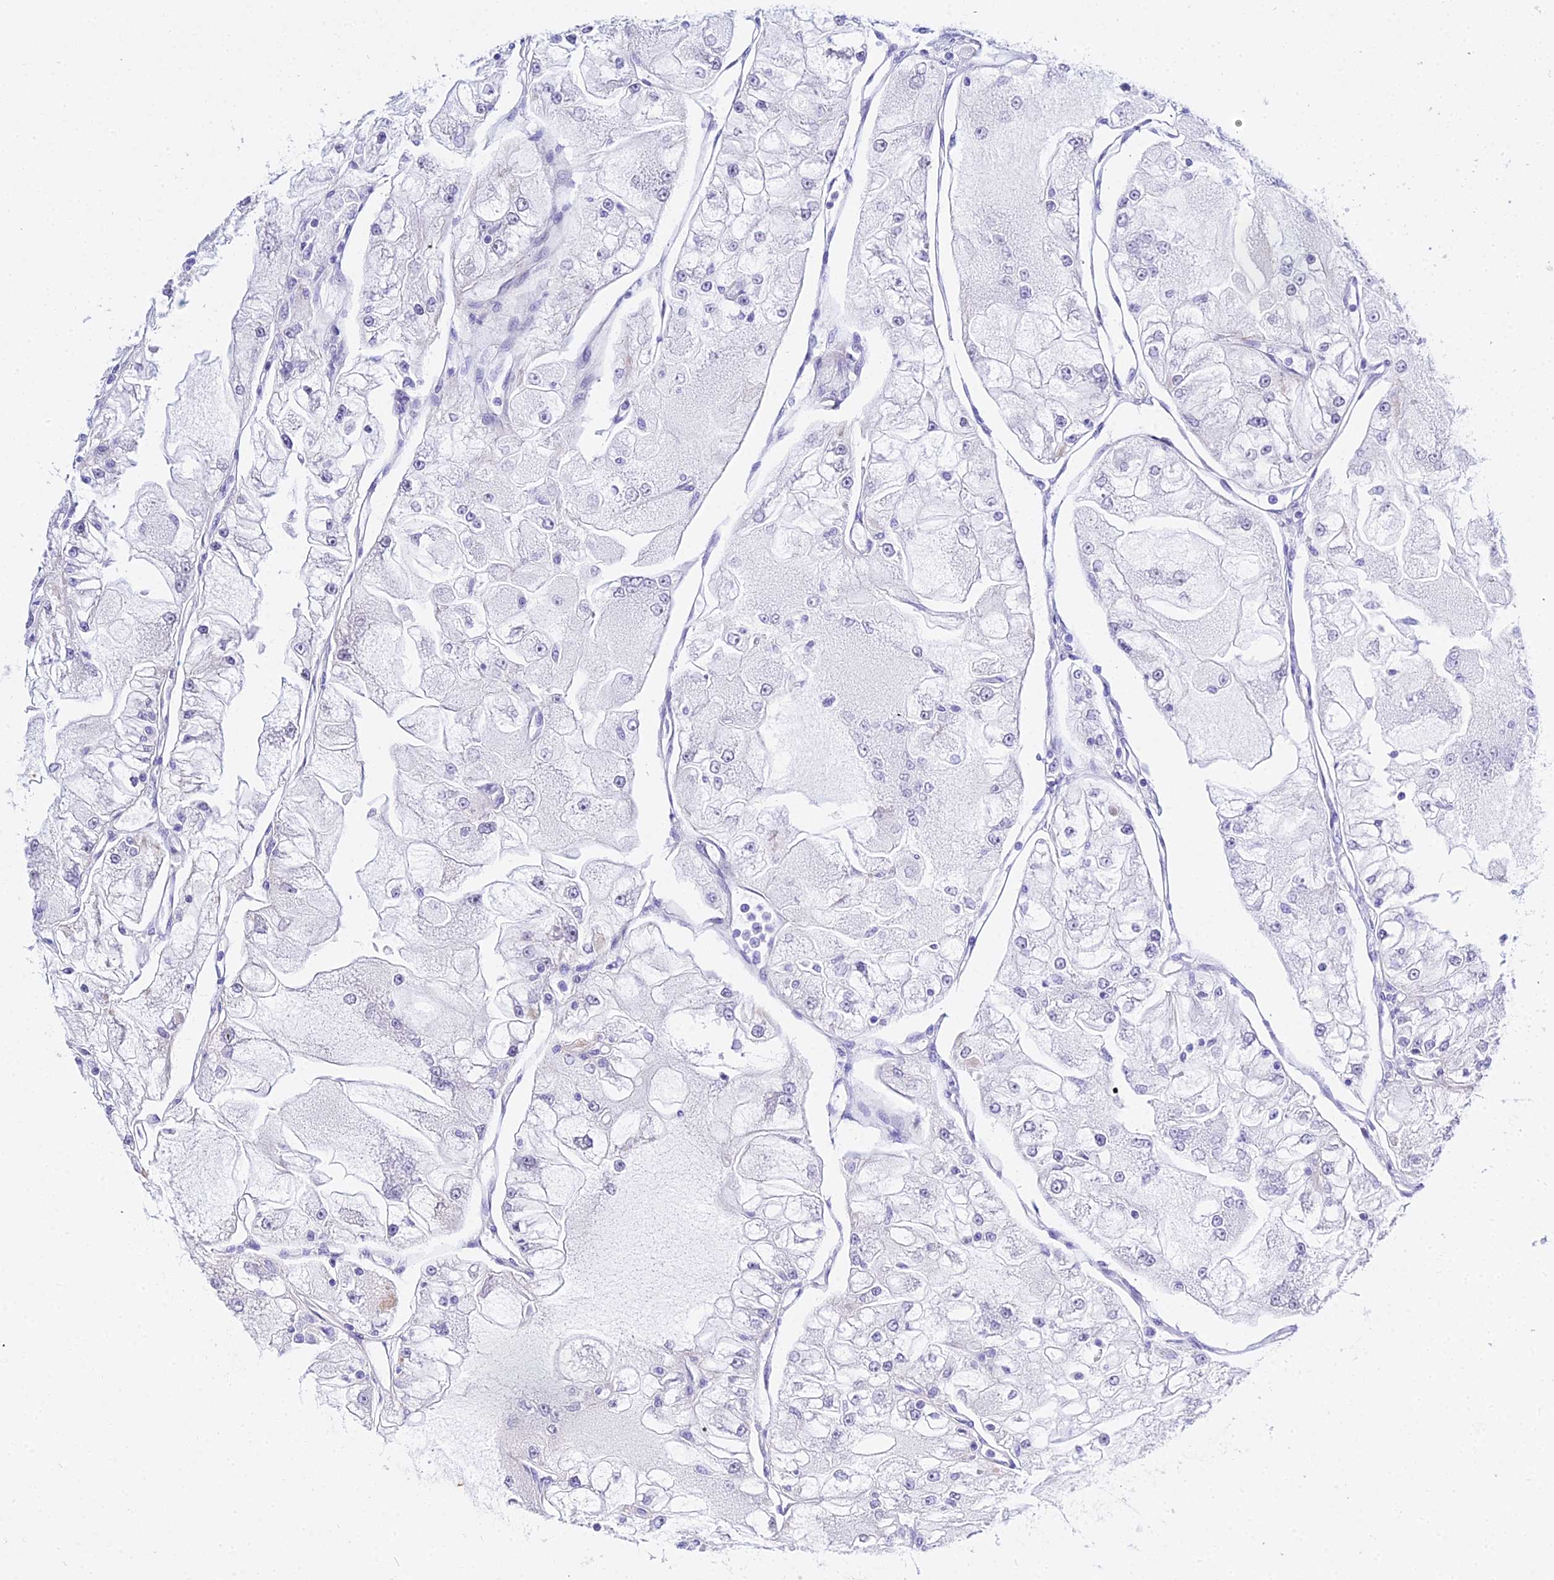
{"staining": {"intensity": "negative", "quantity": "none", "location": "none"}, "tissue": "renal cancer", "cell_type": "Tumor cells", "image_type": "cancer", "snomed": [{"axis": "morphology", "description": "Adenocarcinoma, NOS"}, {"axis": "topography", "description": "Kidney"}], "caption": "IHC histopathology image of human renal adenocarcinoma stained for a protein (brown), which demonstrates no positivity in tumor cells. (DAB (3,3'-diaminobenzidine) immunohistochemistry, high magnification).", "gene": "ZNF628", "patient": {"sex": "female", "age": 72}}